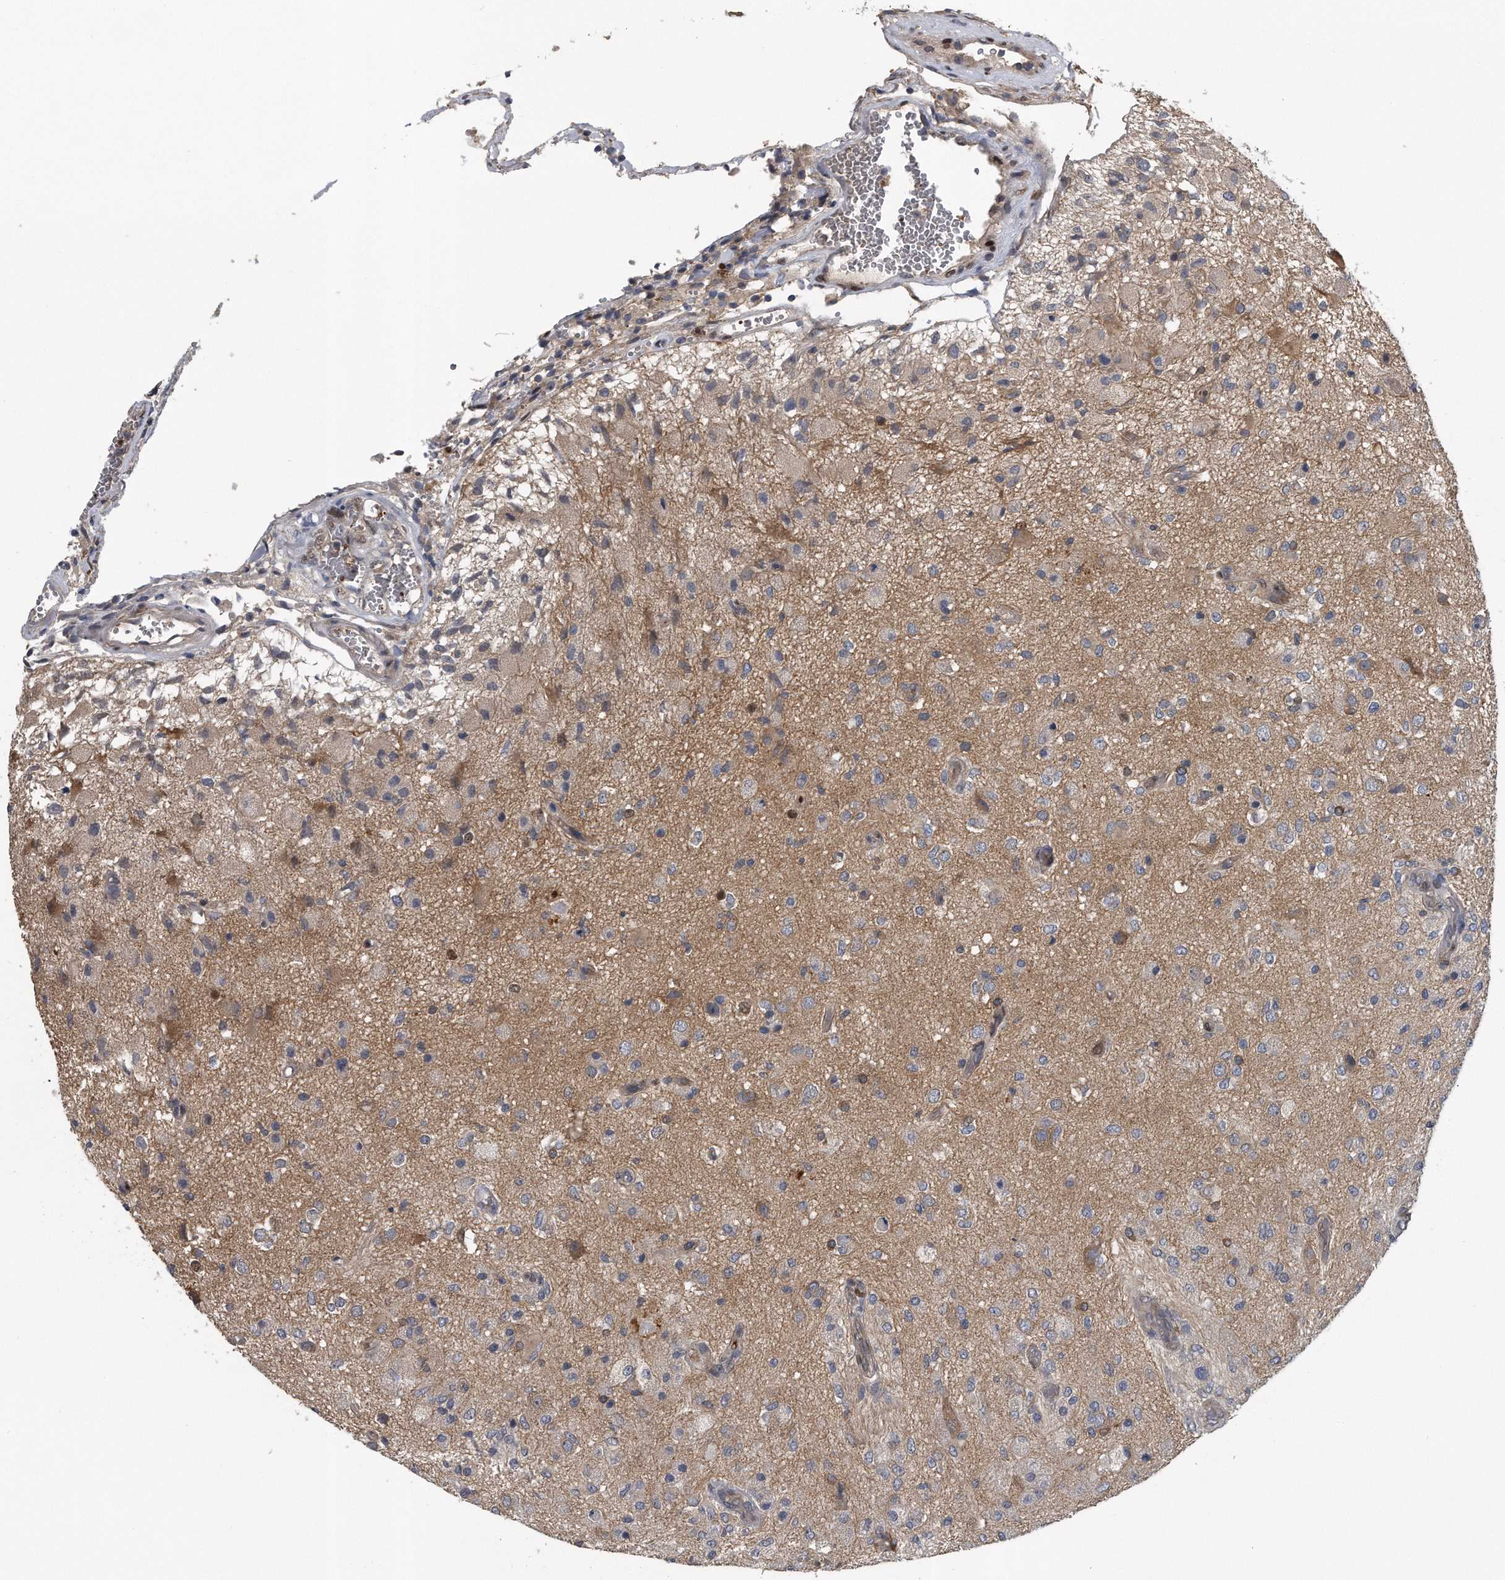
{"staining": {"intensity": "weak", "quantity": "25%-75%", "location": "cytoplasmic/membranous"}, "tissue": "glioma", "cell_type": "Tumor cells", "image_type": "cancer", "snomed": [{"axis": "morphology", "description": "Normal tissue, NOS"}, {"axis": "morphology", "description": "Glioma, malignant, High grade"}, {"axis": "topography", "description": "Cerebral cortex"}], "caption": "Glioma stained with a protein marker displays weak staining in tumor cells.", "gene": "ZNF79", "patient": {"sex": "male", "age": 77}}